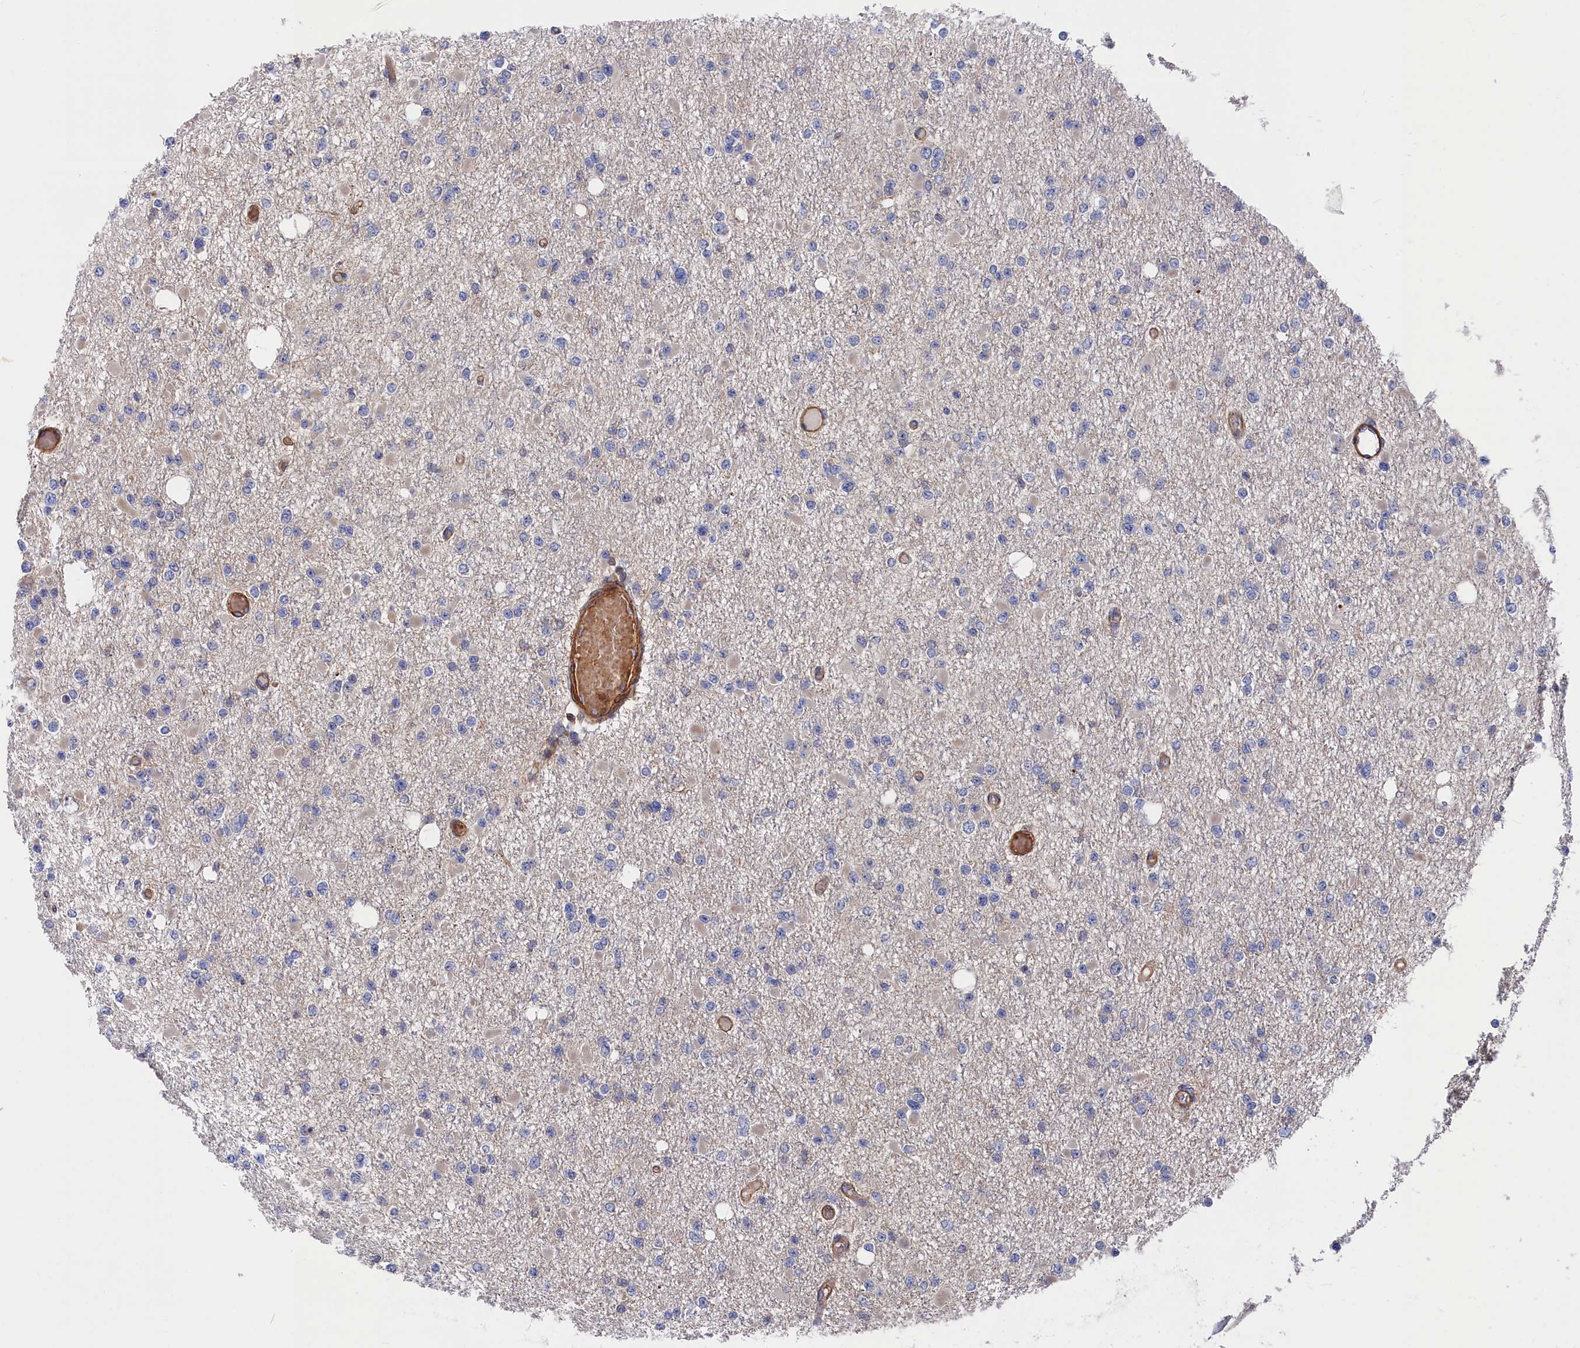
{"staining": {"intensity": "negative", "quantity": "none", "location": "none"}, "tissue": "glioma", "cell_type": "Tumor cells", "image_type": "cancer", "snomed": [{"axis": "morphology", "description": "Glioma, malignant, Low grade"}, {"axis": "topography", "description": "Brain"}], "caption": "High power microscopy micrograph of an immunohistochemistry (IHC) micrograph of low-grade glioma (malignant), revealing no significant staining in tumor cells.", "gene": "LDHD", "patient": {"sex": "female", "age": 22}}